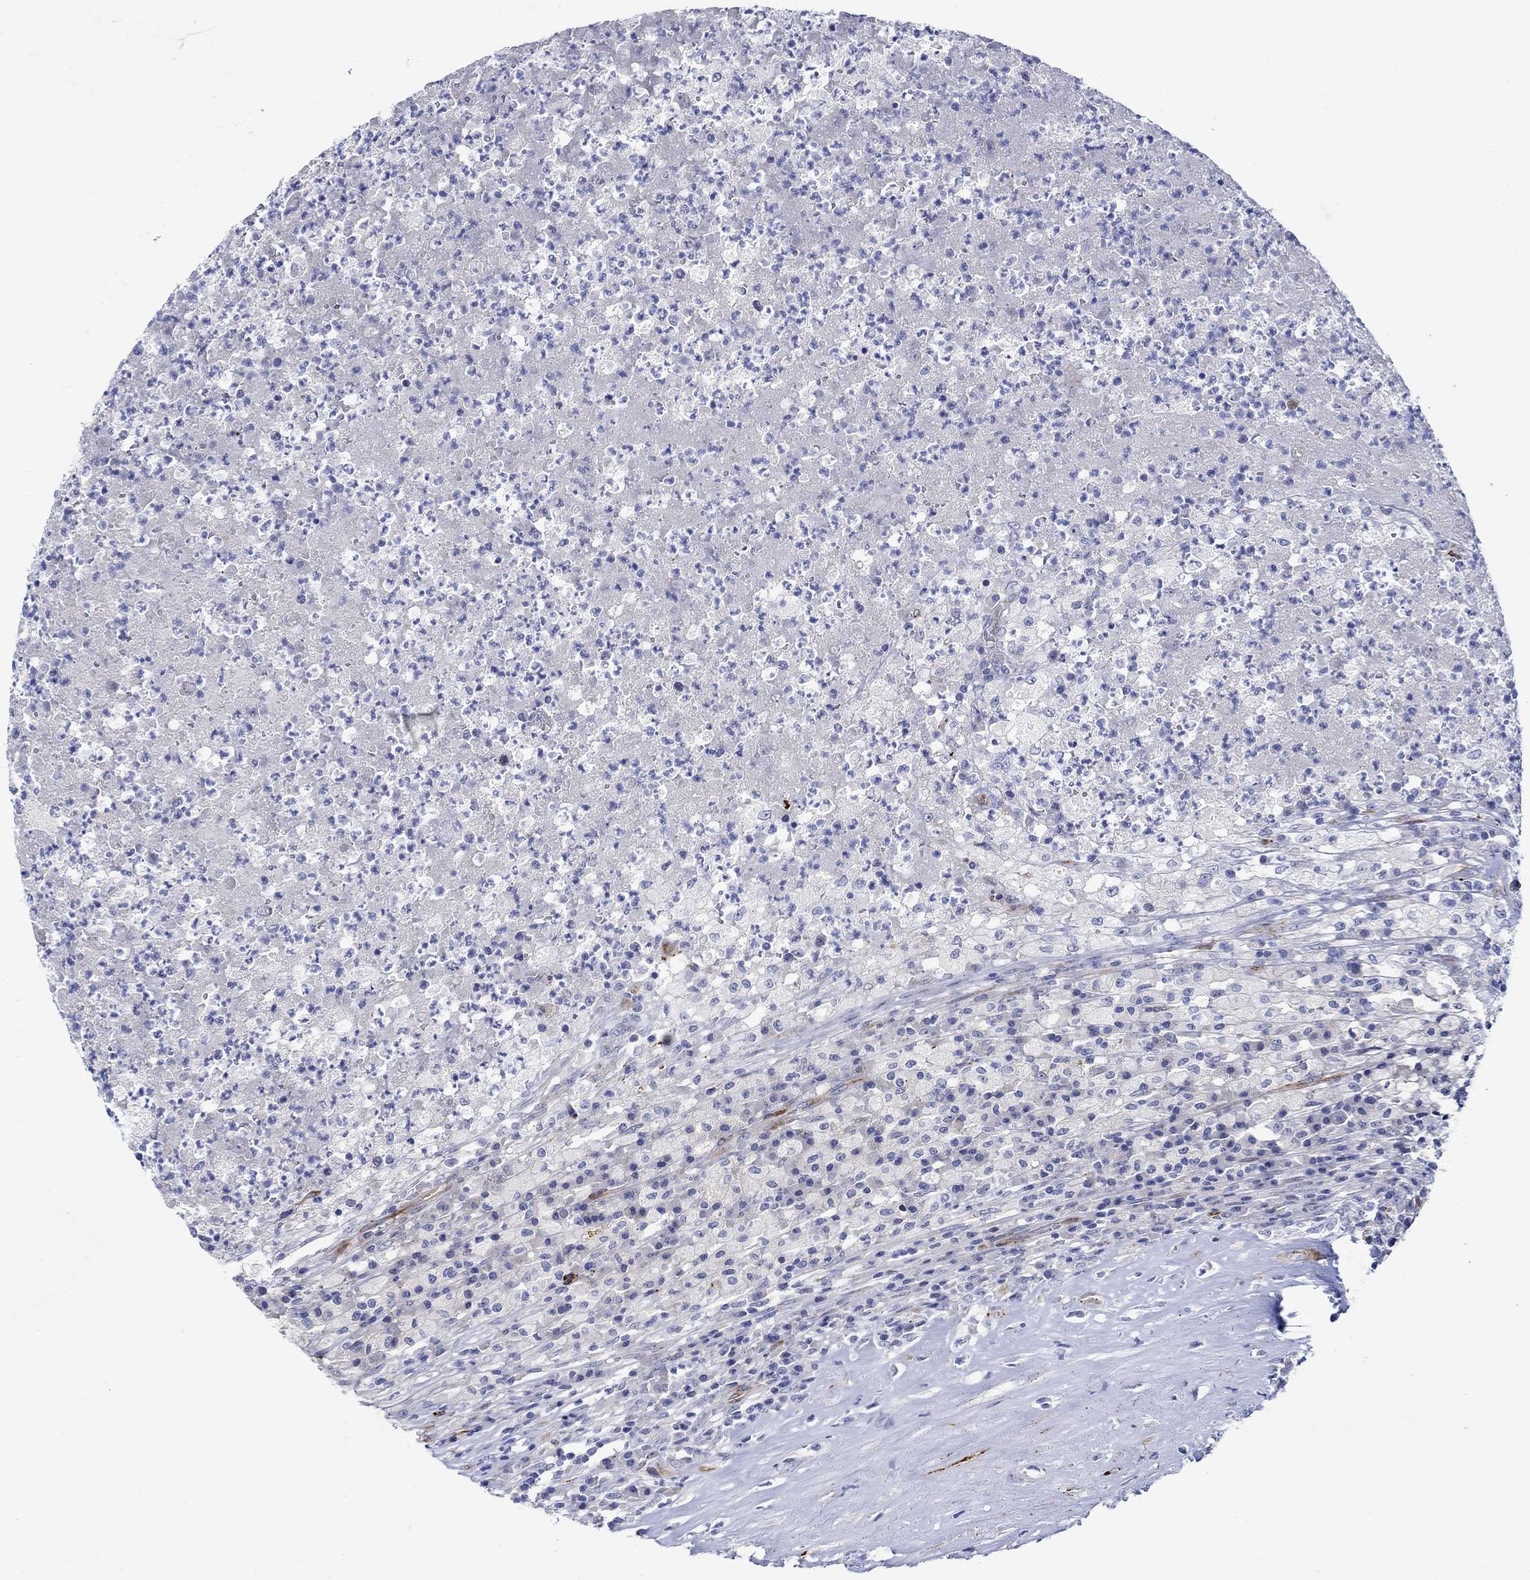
{"staining": {"intensity": "negative", "quantity": "none", "location": "none"}, "tissue": "testis cancer", "cell_type": "Tumor cells", "image_type": "cancer", "snomed": [{"axis": "morphology", "description": "Necrosis, NOS"}, {"axis": "morphology", "description": "Carcinoma, Embryonal, NOS"}, {"axis": "topography", "description": "Testis"}], "caption": "Human testis cancer (embryonal carcinoma) stained for a protein using immunohistochemistry (IHC) exhibits no staining in tumor cells.", "gene": "KSR2", "patient": {"sex": "male", "age": 19}}